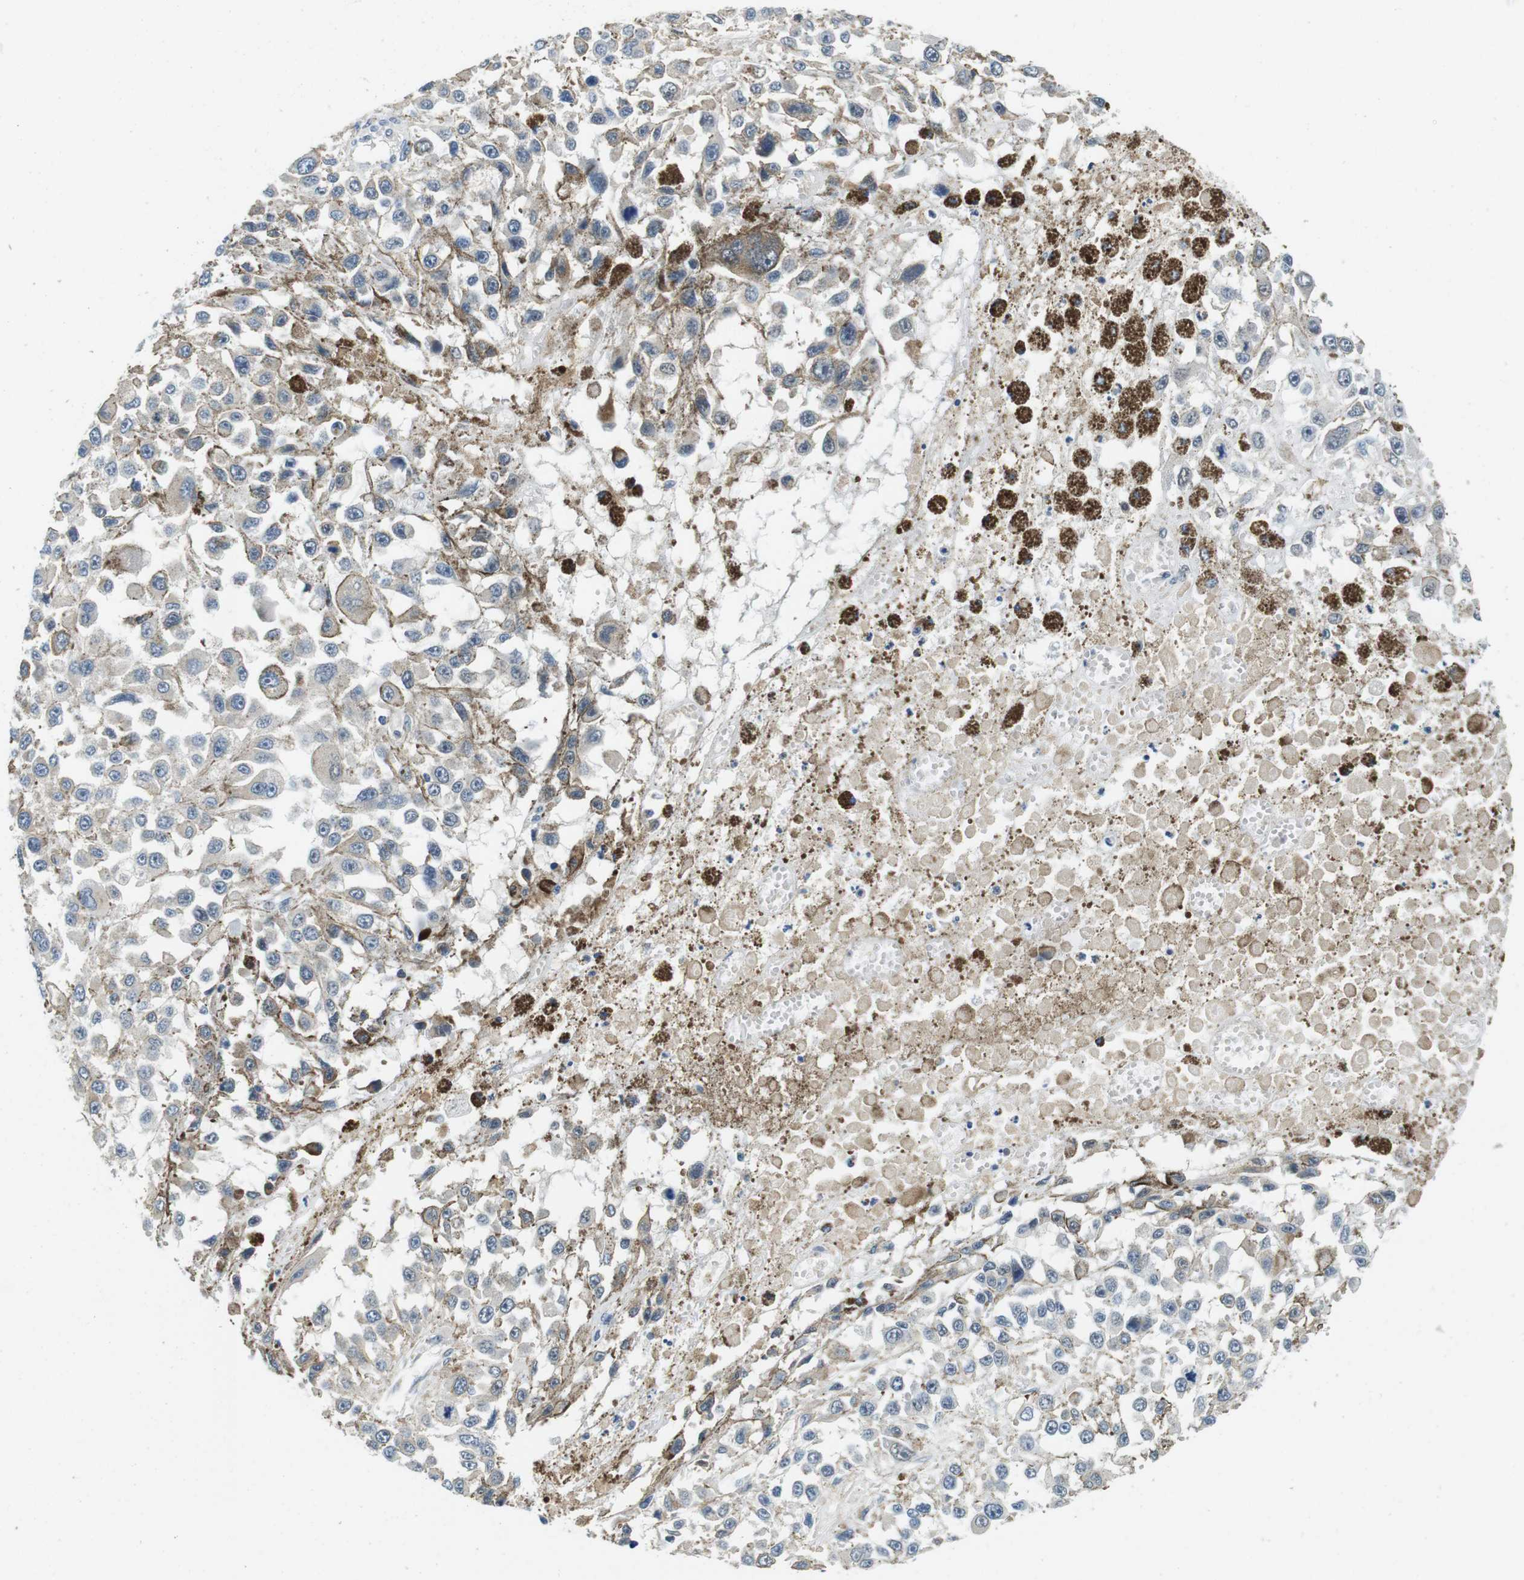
{"staining": {"intensity": "negative", "quantity": "none", "location": "none"}, "tissue": "melanoma", "cell_type": "Tumor cells", "image_type": "cancer", "snomed": [{"axis": "morphology", "description": "Malignant melanoma, Metastatic site"}, {"axis": "topography", "description": "Lymph node"}], "caption": "Micrograph shows no significant protein positivity in tumor cells of melanoma. (DAB (3,3'-diaminobenzidine) immunohistochemistry, high magnification).", "gene": "DTNA", "patient": {"sex": "male", "age": 59}}